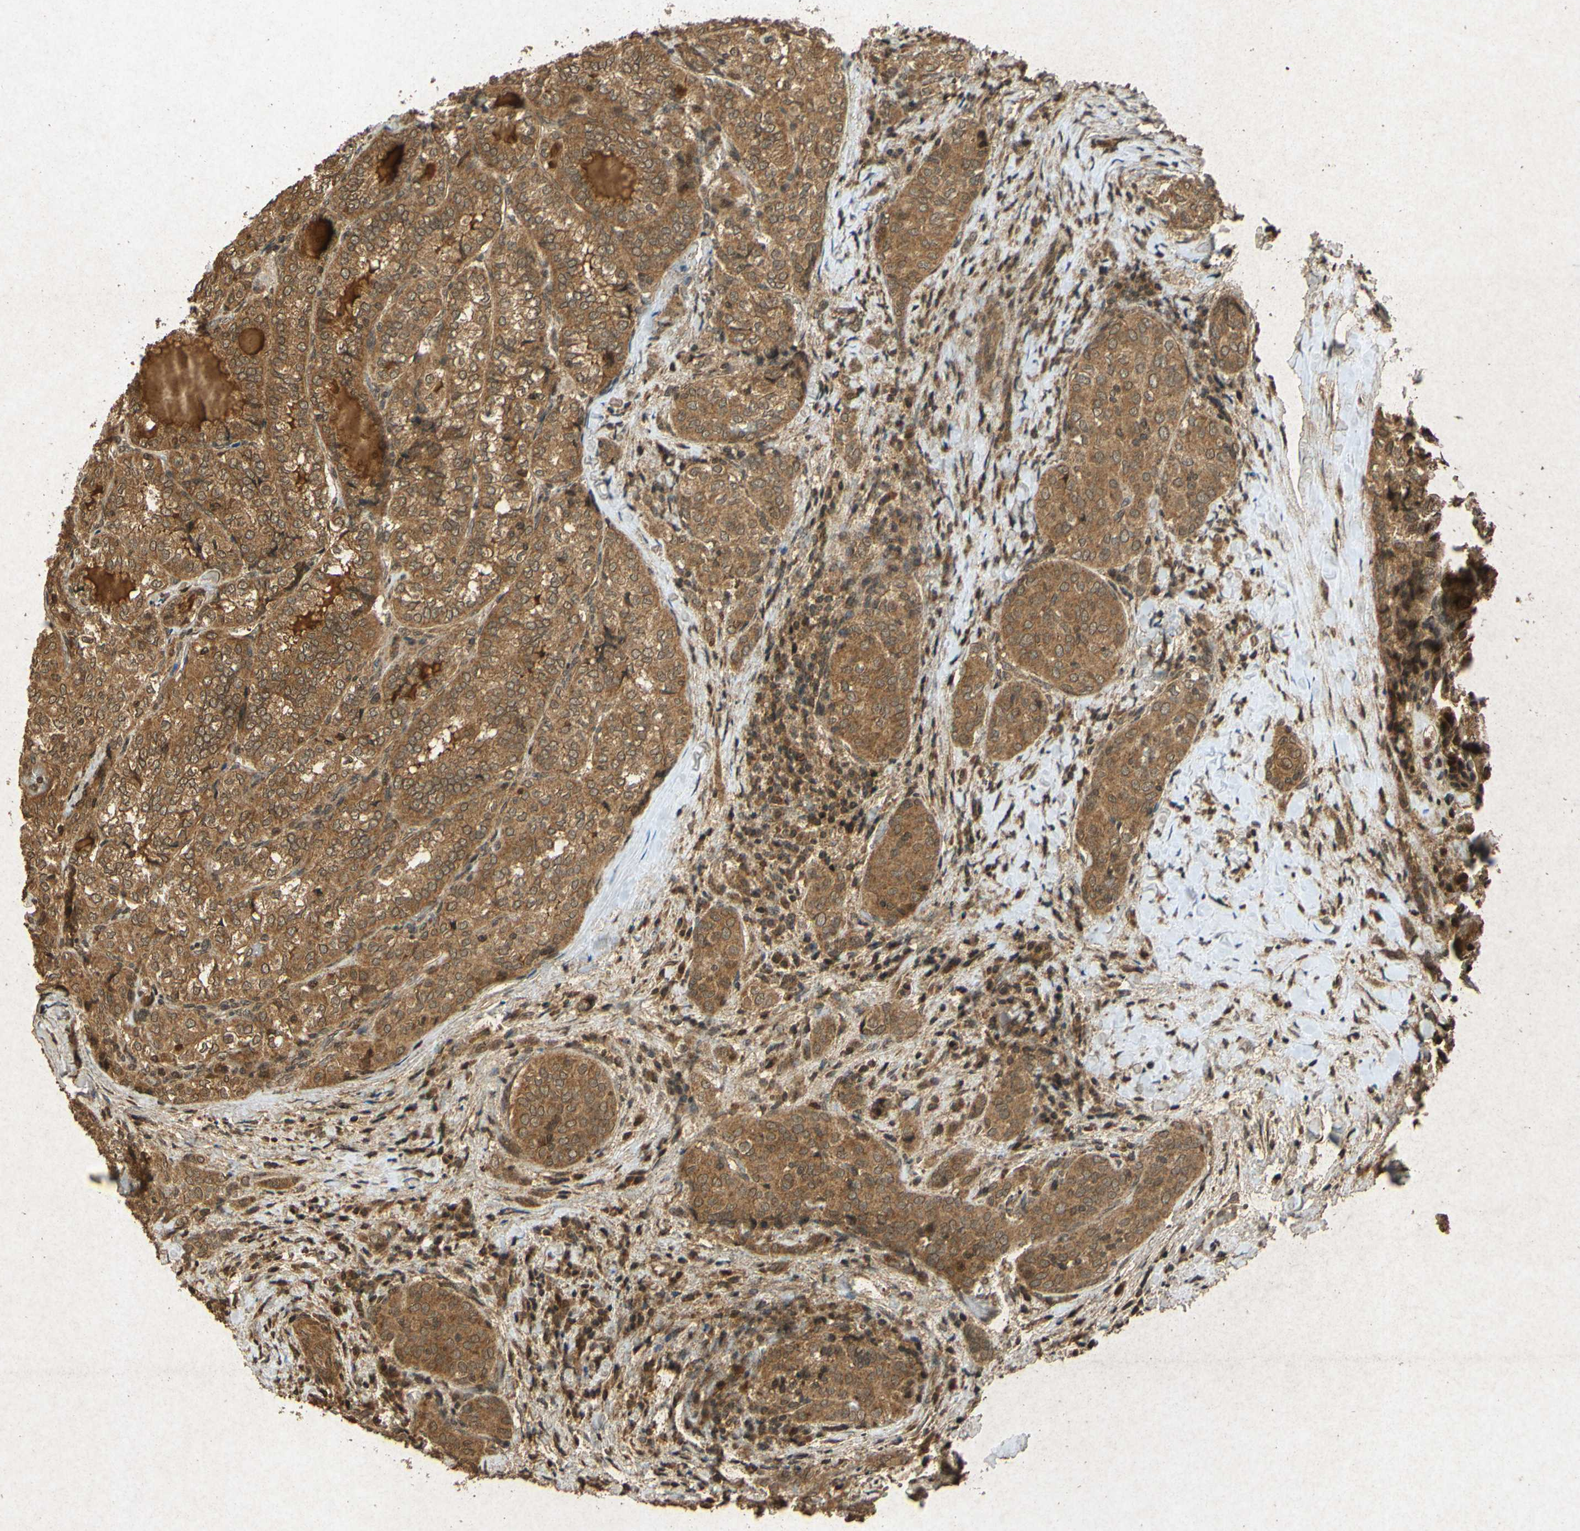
{"staining": {"intensity": "moderate", "quantity": ">75%", "location": "cytoplasmic/membranous"}, "tissue": "thyroid cancer", "cell_type": "Tumor cells", "image_type": "cancer", "snomed": [{"axis": "morphology", "description": "Normal tissue, NOS"}, {"axis": "morphology", "description": "Papillary adenocarcinoma, NOS"}, {"axis": "topography", "description": "Thyroid gland"}], "caption": "This is a photomicrograph of IHC staining of thyroid cancer (papillary adenocarcinoma), which shows moderate expression in the cytoplasmic/membranous of tumor cells.", "gene": "ATP6V1H", "patient": {"sex": "female", "age": 30}}